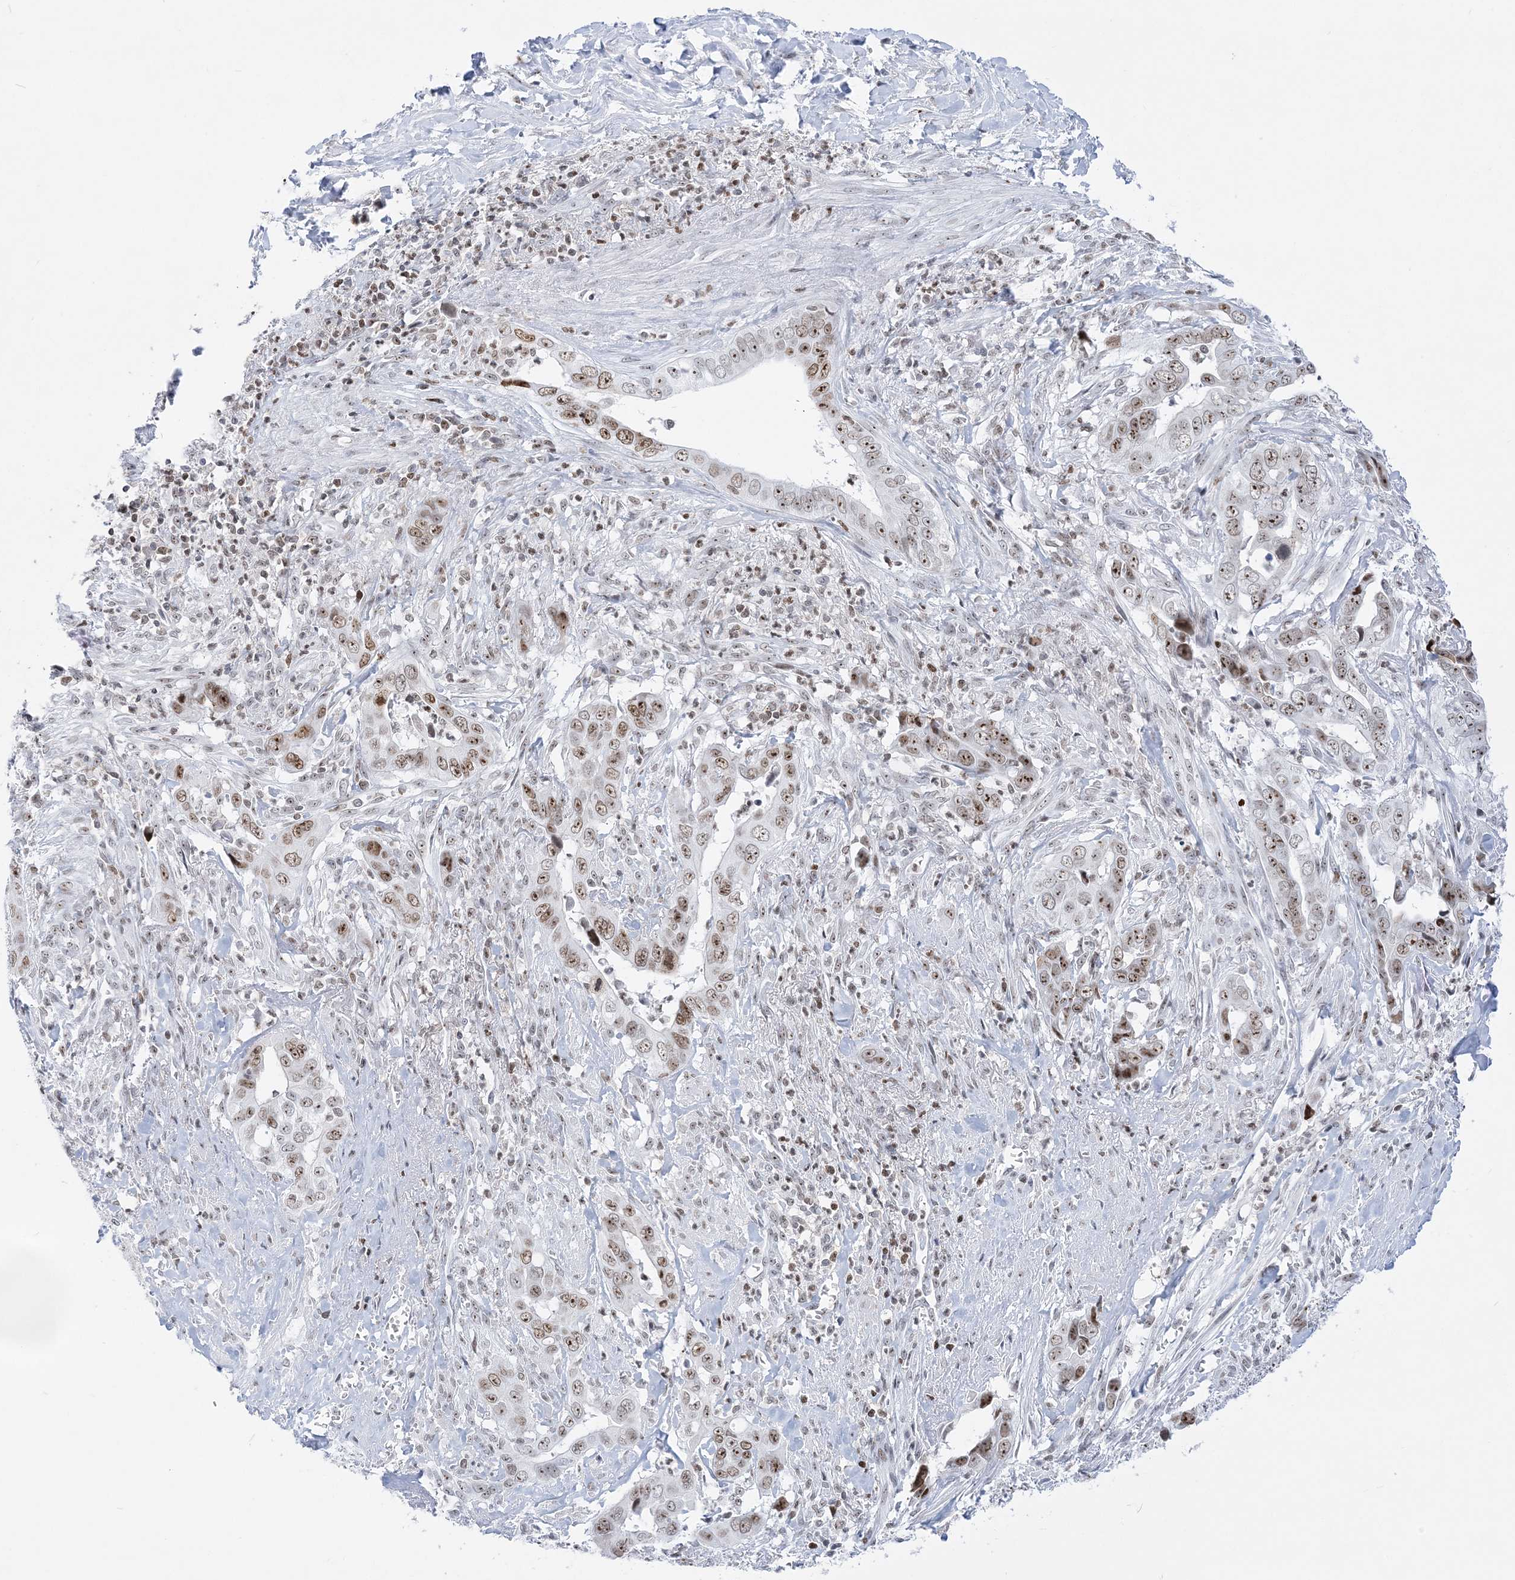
{"staining": {"intensity": "moderate", "quantity": ">75%", "location": "nuclear"}, "tissue": "liver cancer", "cell_type": "Tumor cells", "image_type": "cancer", "snomed": [{"axis": "morphology", "description": "Cholangiocarcinoma"}, {"axis": "topography", "description": "Liver"}], "caption": "This is an image of immunohistochemistry (IHC) staining of liver cancer, which shows moderate expression in the nuclear of tumor cells.", "gene": "DDX21", "patient": {"sex": "female", "age": 79}}